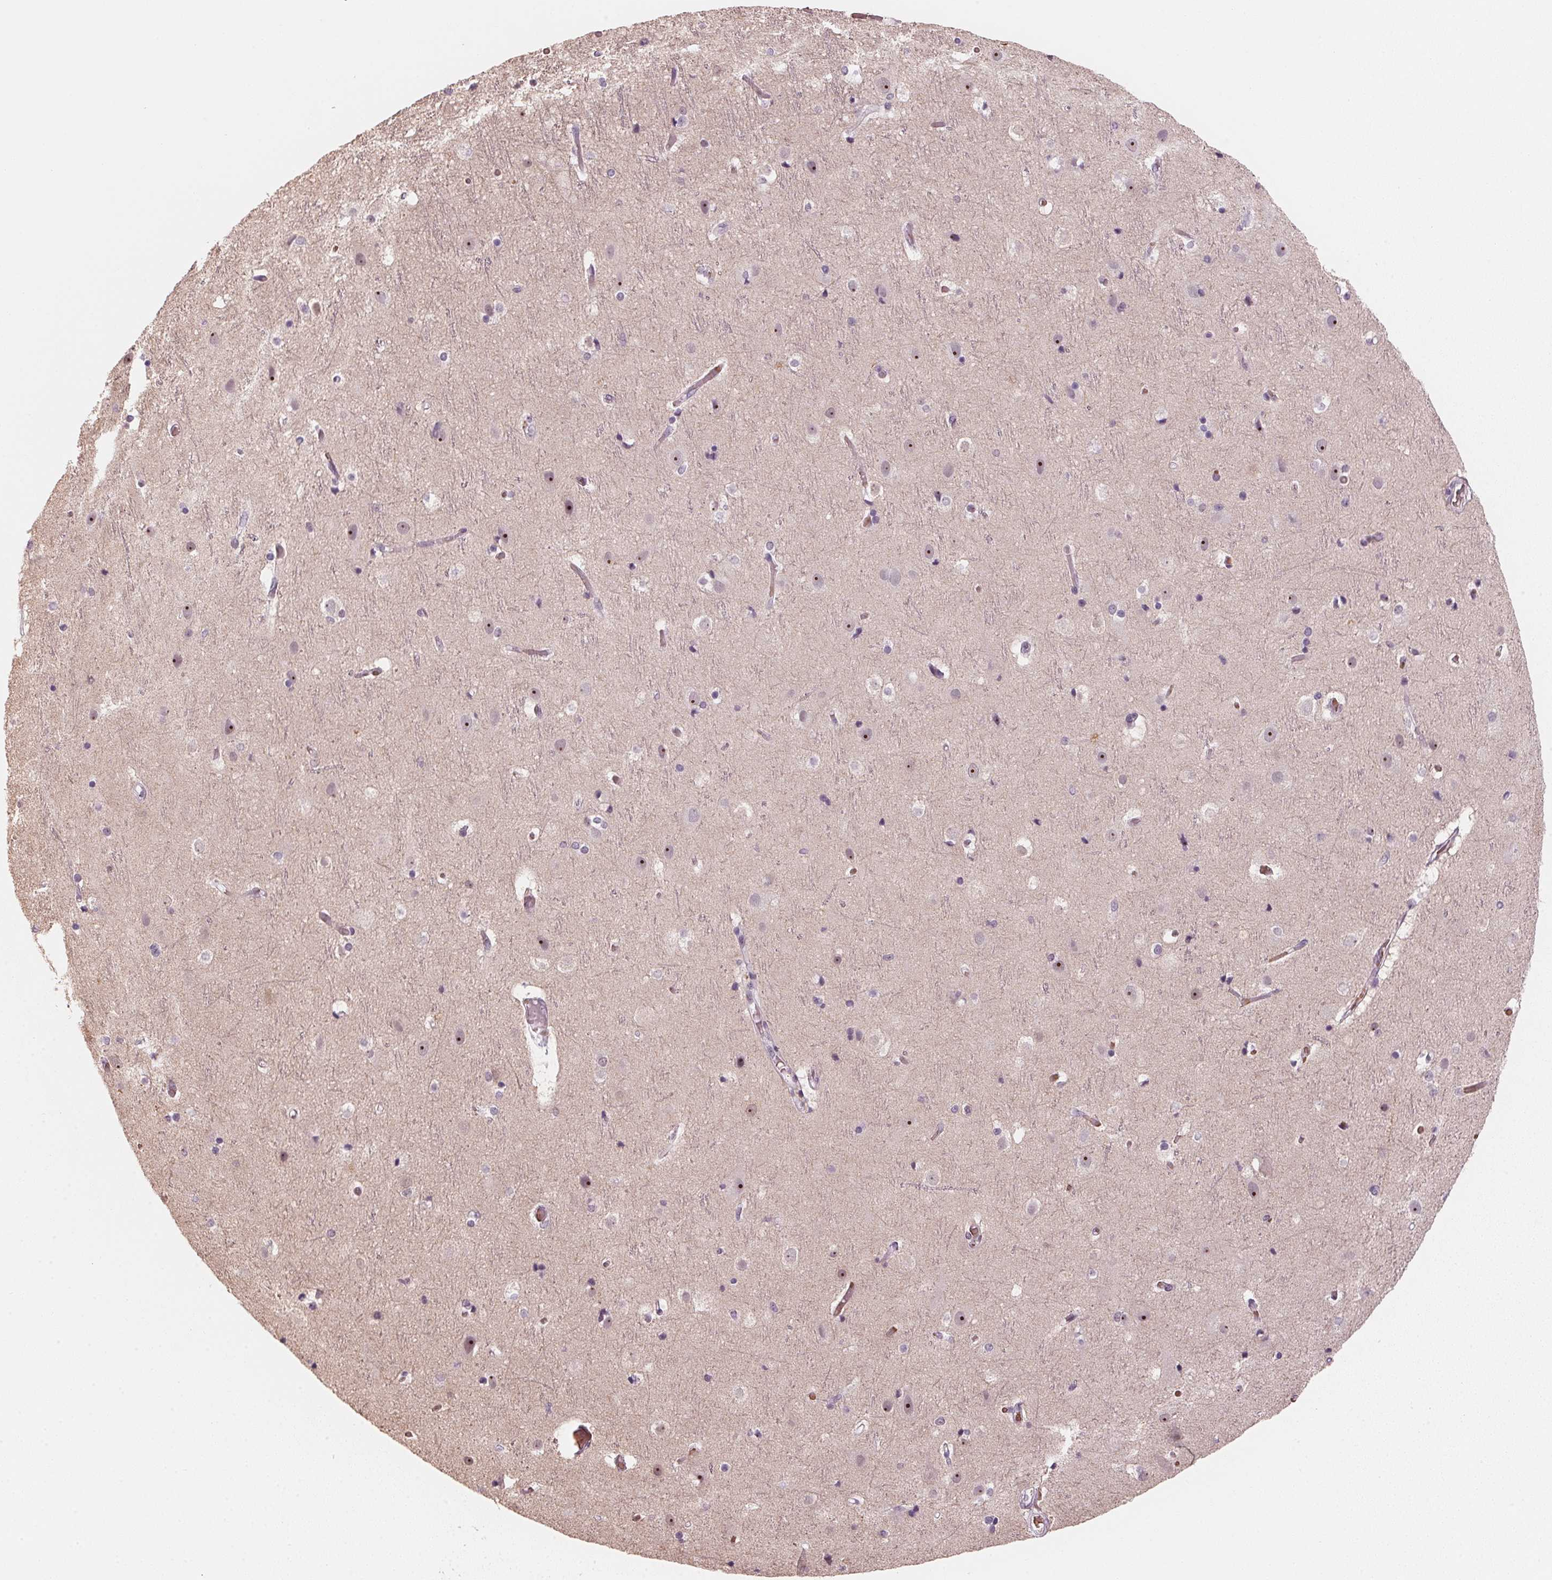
{"staining": {"intensity": "negative", "quantity": "none", "location": "none"}, "tissue": "cerebral cortex", "cell_type": "Endothelial cells", "image_type": "normal", "snomed": [{"axis": "morphology", "description": "Normal tissue, NOS"}, {"axis": "topography", "description": "Cerebral cortex"}], "caption": "Photomicrograph shows no significant protein positivity in endothelial cells of unremarkable cerebral cortex.", "gene": "DNTTIP2", "patient": {"sex": "female", "age": 52}}